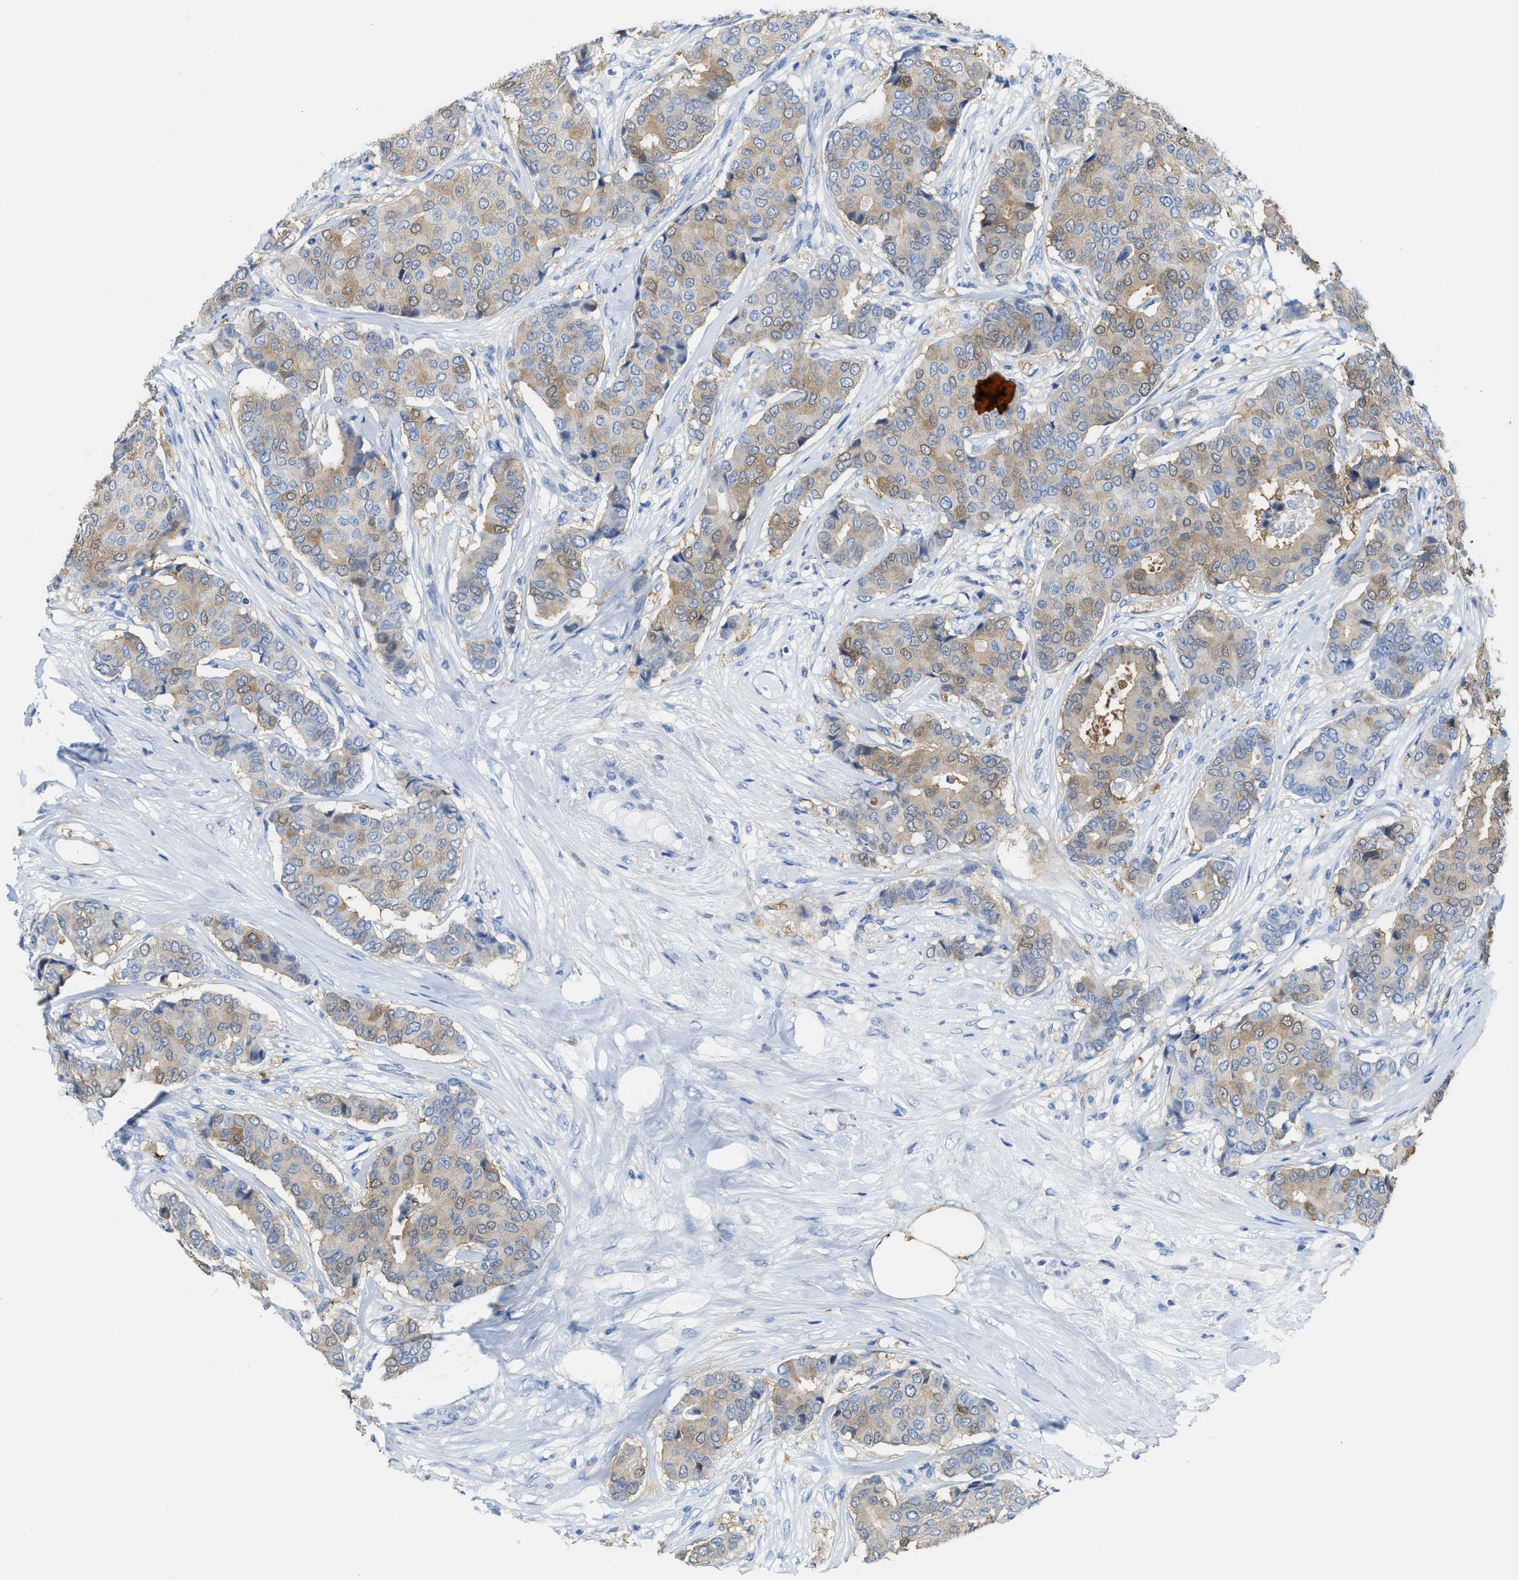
{"staining": {"intensity": "weak", "quantity": "<25%", "location": "cytoplasmic/membranous"}, "tissue": "breast cancer", "cell_type": "Tumor cells", "image_type": "cancer", "snomed": [{"axis": "morphology", "description": "Duct carcinoma"}, {"axis": "topography", "description": "Breast"}], "caption": "Immunohistochemistry of human breast cancer reveals no expression in tumor cells.", "gene": "ASS1", "patient": {"sex": "female", "age": 75}}